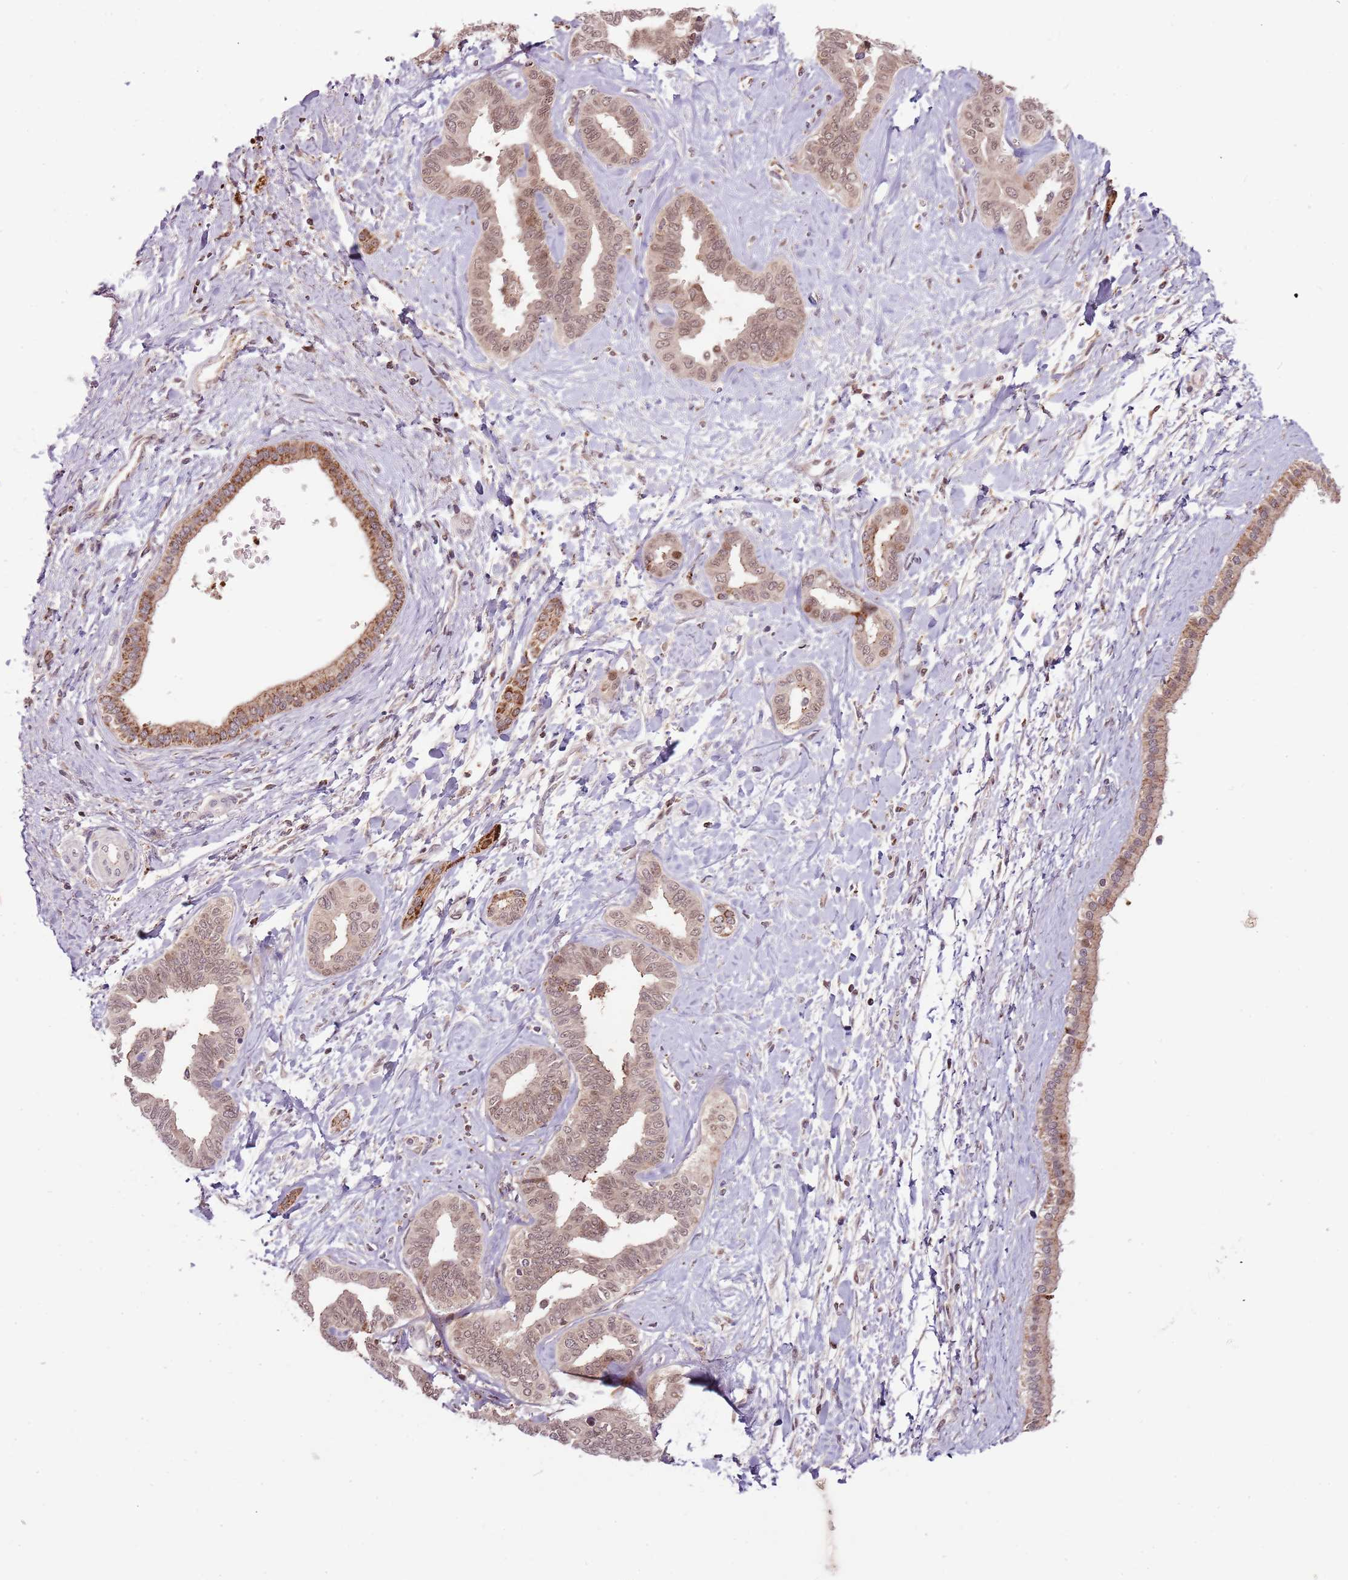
{"staining": {"intensity": "moderate", "quantity": "25%-75%", "location": "cytoplasmic/membranous,nuclear"}, "tissue": "liver cancer", "cell_type": "Tumor cells", "image_type": "cancer", "snomed": [{"axis": "morphology", "description": "Cholangiocarcinoma"}, {"axis": "topography", "description": "Liver"}], "caption": "The photomicrograph shows immunohistochemical staining of liver cancer (cholangiocarcinoma). There is moderate cytoplasmic/membranous and nuclear staining is present in about 25%-75% of tumor cells. The protein of interest is stained brown, and the nuclei are stained in blue (DAB (3,3'-diaminobenzidine) IHC with brightfield microscopy, high magnification).", "gene": "ULK3", "patient": {"sex": "female", "age": 77}}